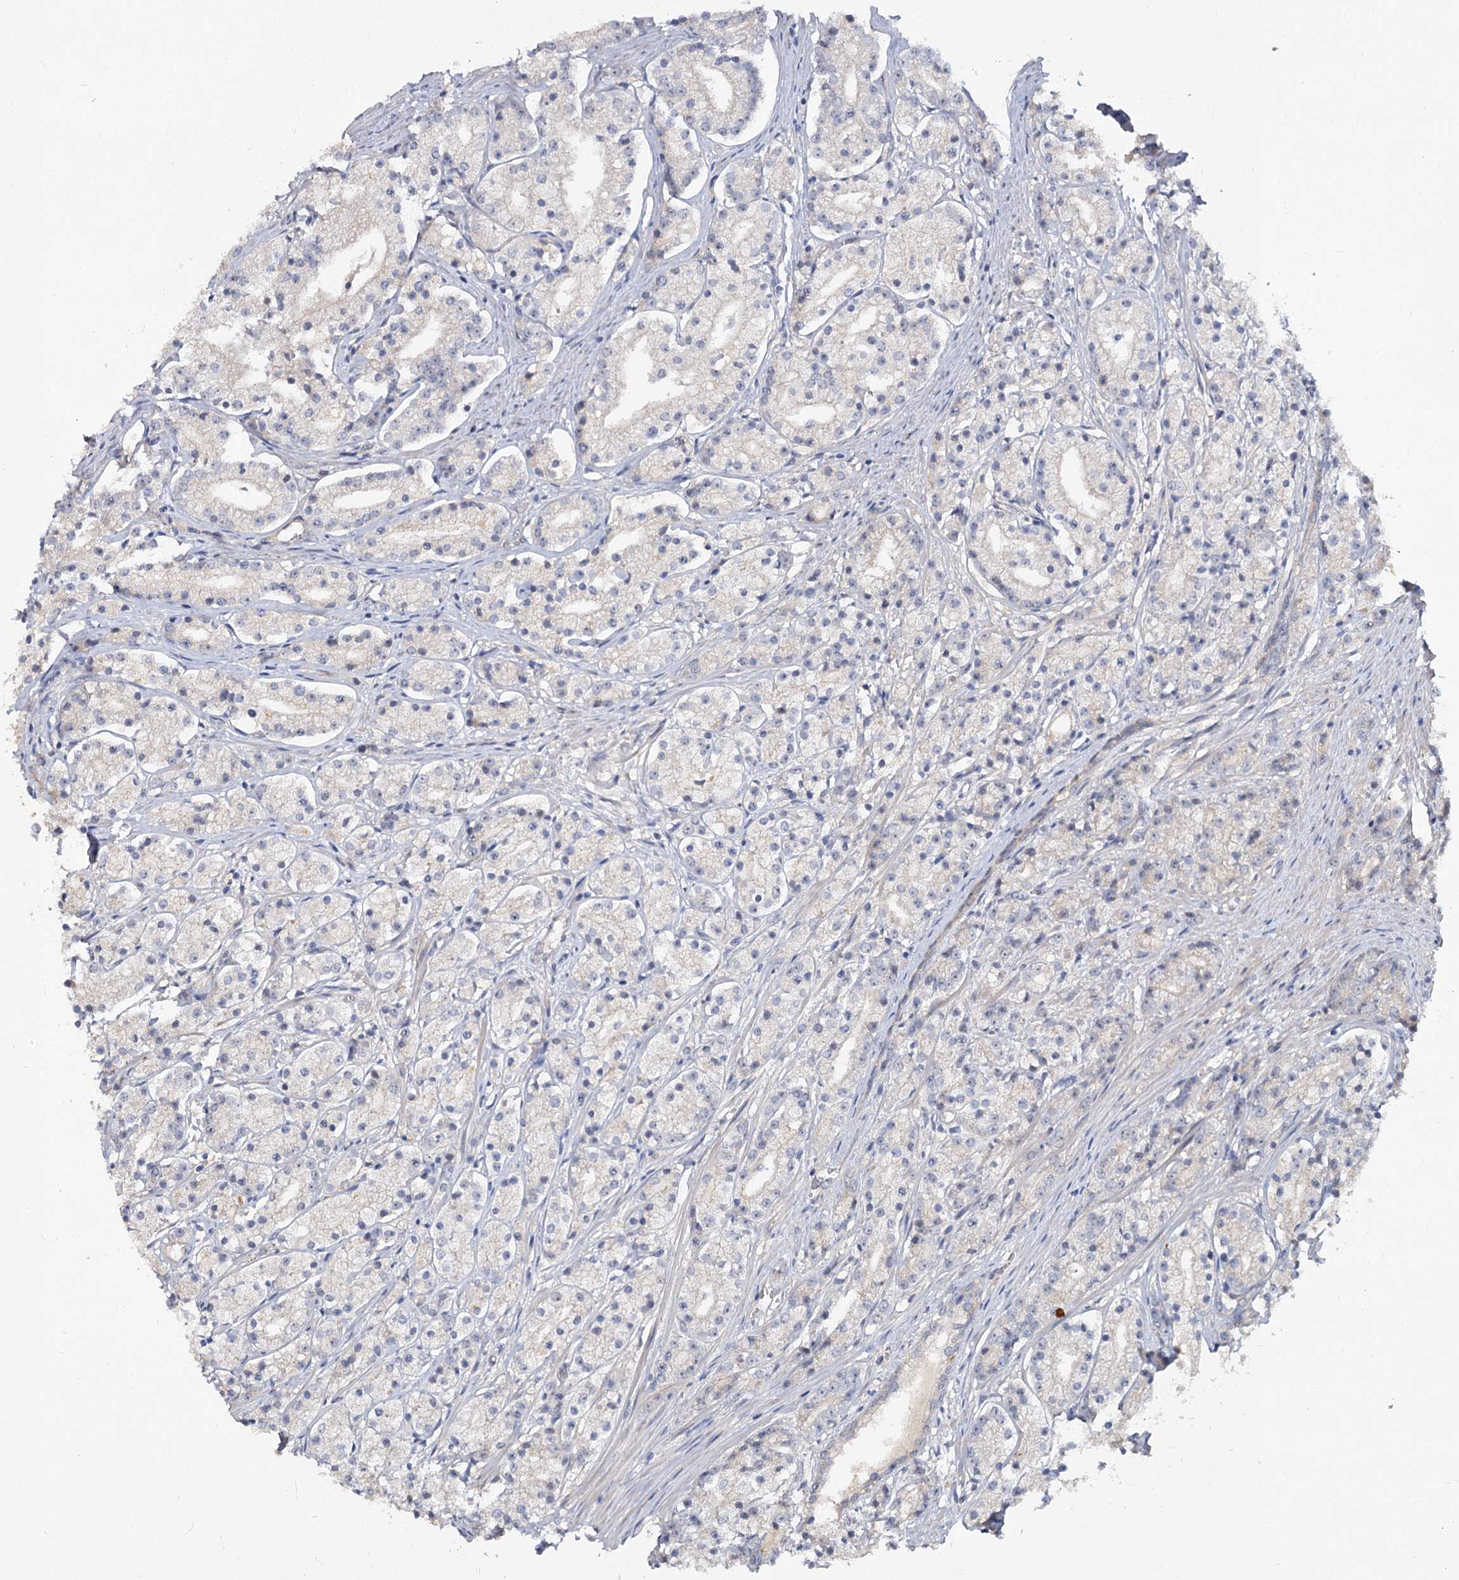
{"staining": {"intensity": "negative", "quantity": "none", "location": "none"}, "tissue": "prostate cancer", "cell_type": "Tumor cells", "image_type": "cancer", "snomed": [{"axis": "morphology", "description": "Adenocarcinoma, High grade"}, {"axis": "topography", "description": "Prostate"}], "caption": "Immunohistochemistry of prostate cancer exhibits no positivity in tumor cells.", "gene": "ANGPTL5", "patient": {"sex": "male", "age": 69}}